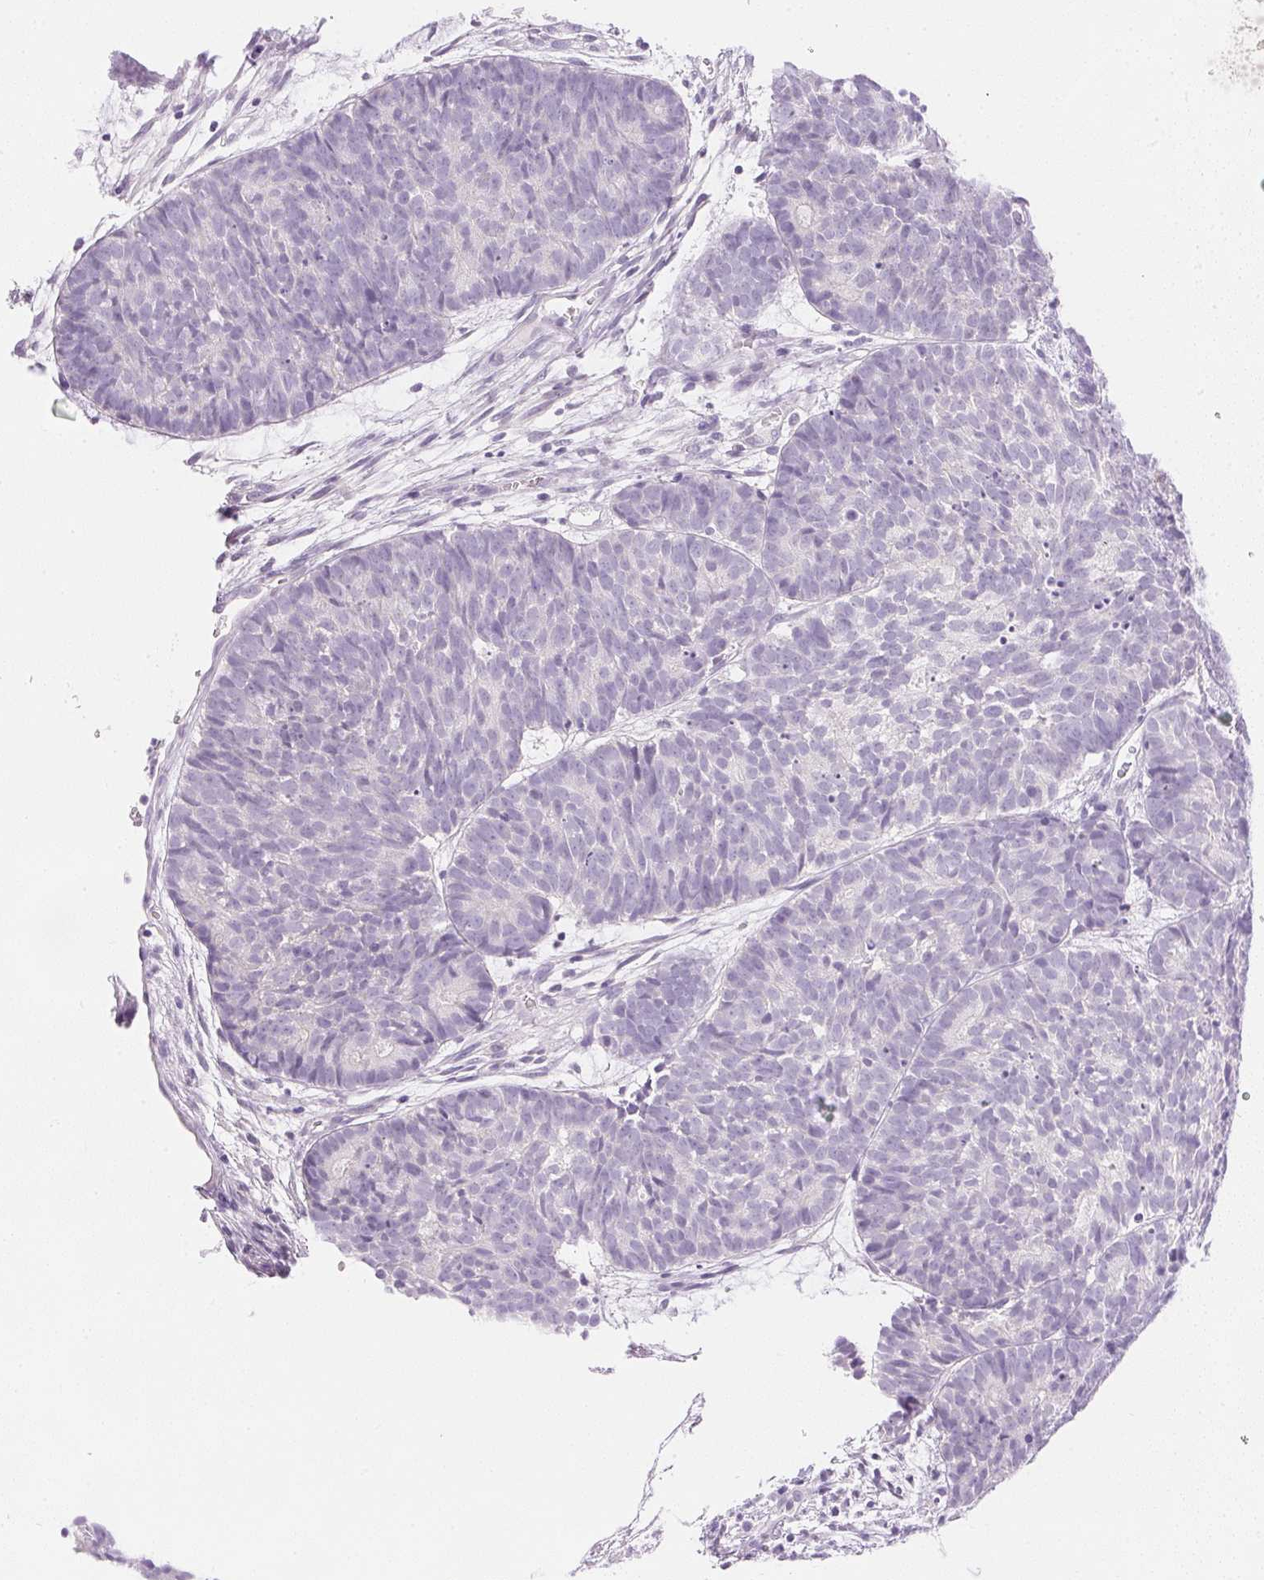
{"staining": {"intensity": "negative", "quantity": "none", "location": "none"}, "tissue": "head and neck cancer", "cell_type": "Tumor cells", "image_type": "cancer", "snomed": [{"axis": "morphology", "description": "Adenocarcinoma, NOS"}, {"axis": "topography", "description": "Head-Neck"}], "caption": "Micrograph shows no significant protein staining in tumor cells of adenocarcinoma (head and neck).", "gene": "CTRL", "patient": {"sex": "female", "age": 81}}